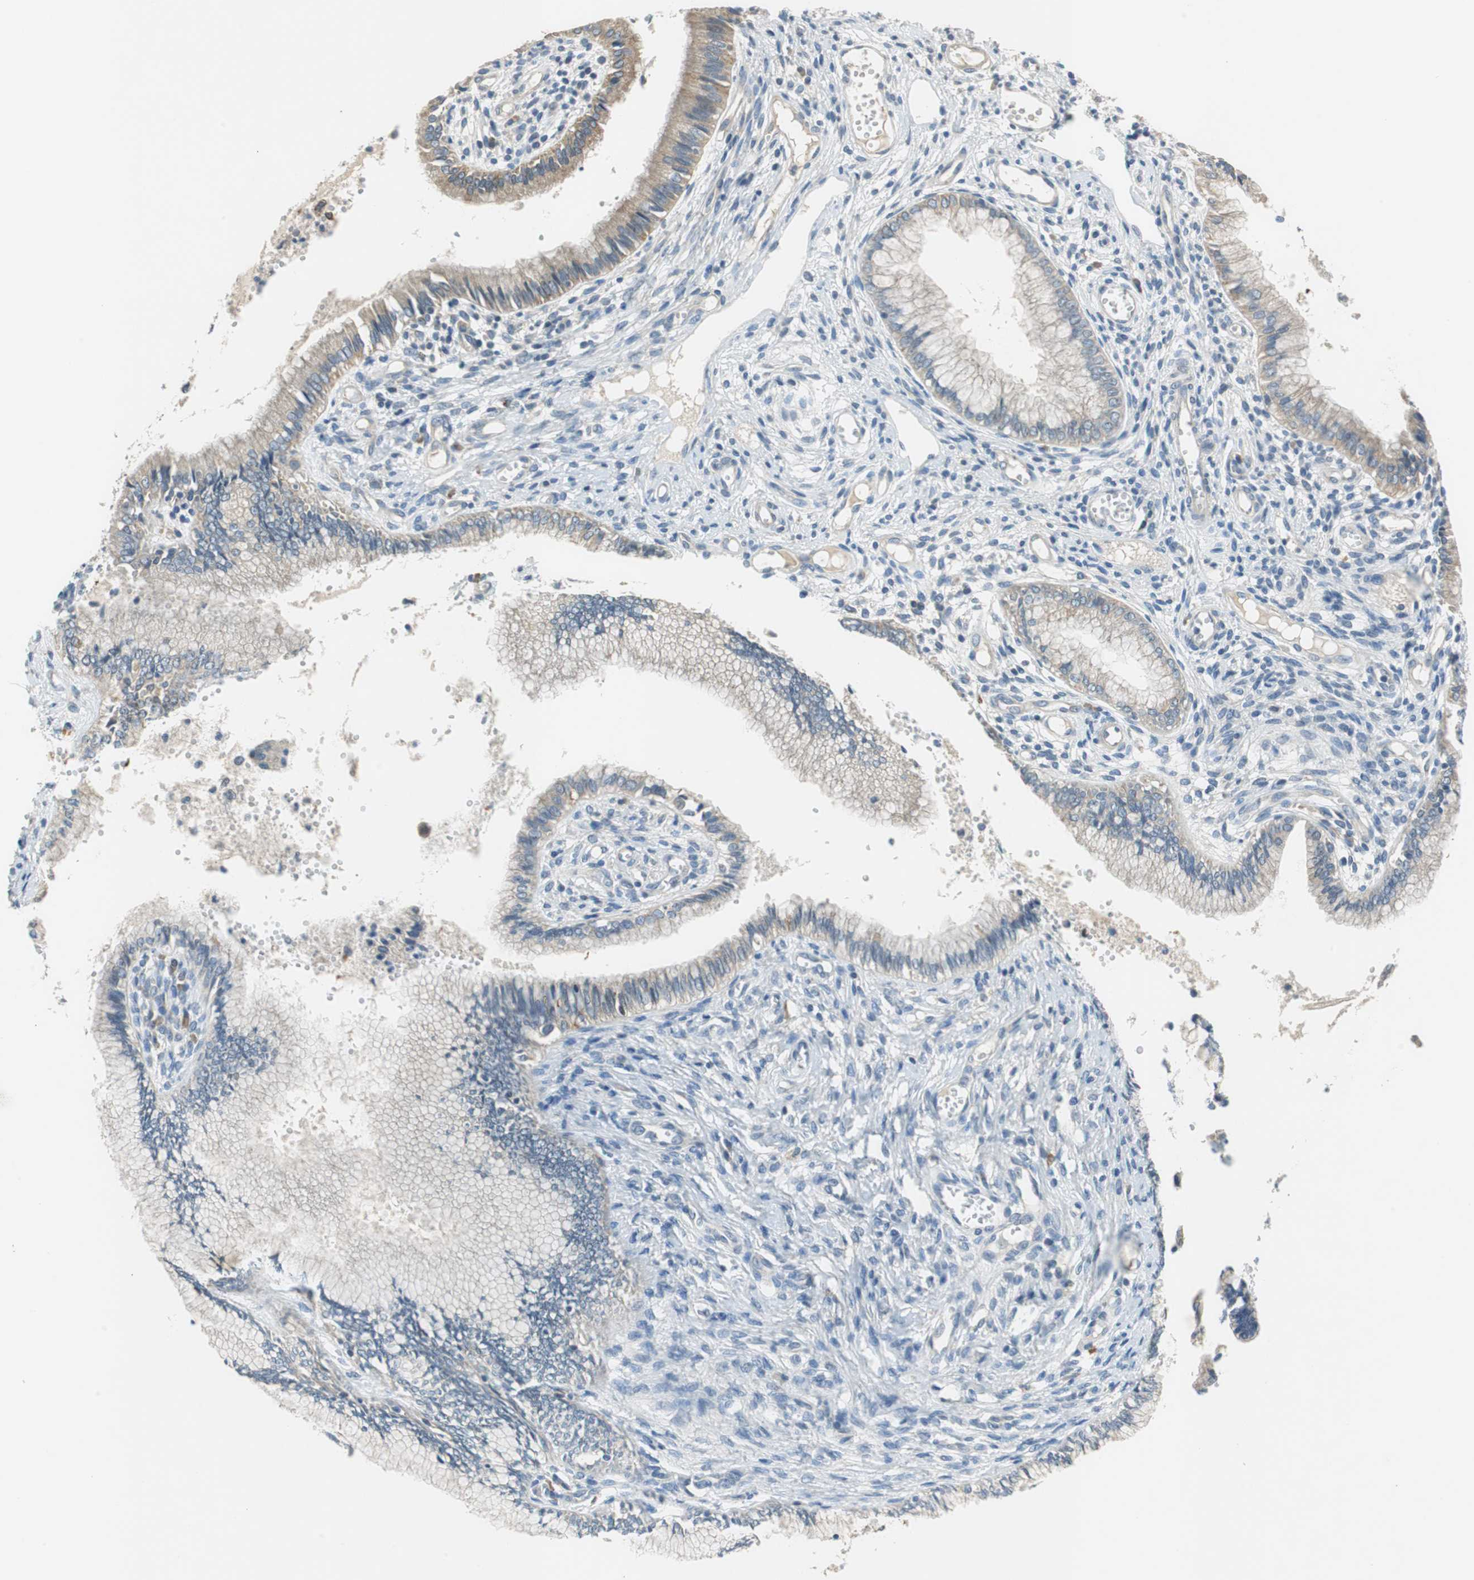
{"staining": {"intensity": "weak", "quantity": ">75%", "location": "cytoplasmic/membranous"}, "tissue": "cervical cancer", "cell_type": "Tumor cells", "image_type": "cancer", "snomed": [{"axis": "morphology", "description": "Adenocarcinoma, NOS"}, {"axis": "topography", "description": "Cervix"}], "caption": "Tumor cells show low levels of weak cytoplasmic/membranous staining in about >75% of cells in cervical adenocarcinoma. (brown staining indicates protein expression, while blue staining denotes nuclei).", "gene": "FADS2", "patient": {"sex": "female", "age": 36}}